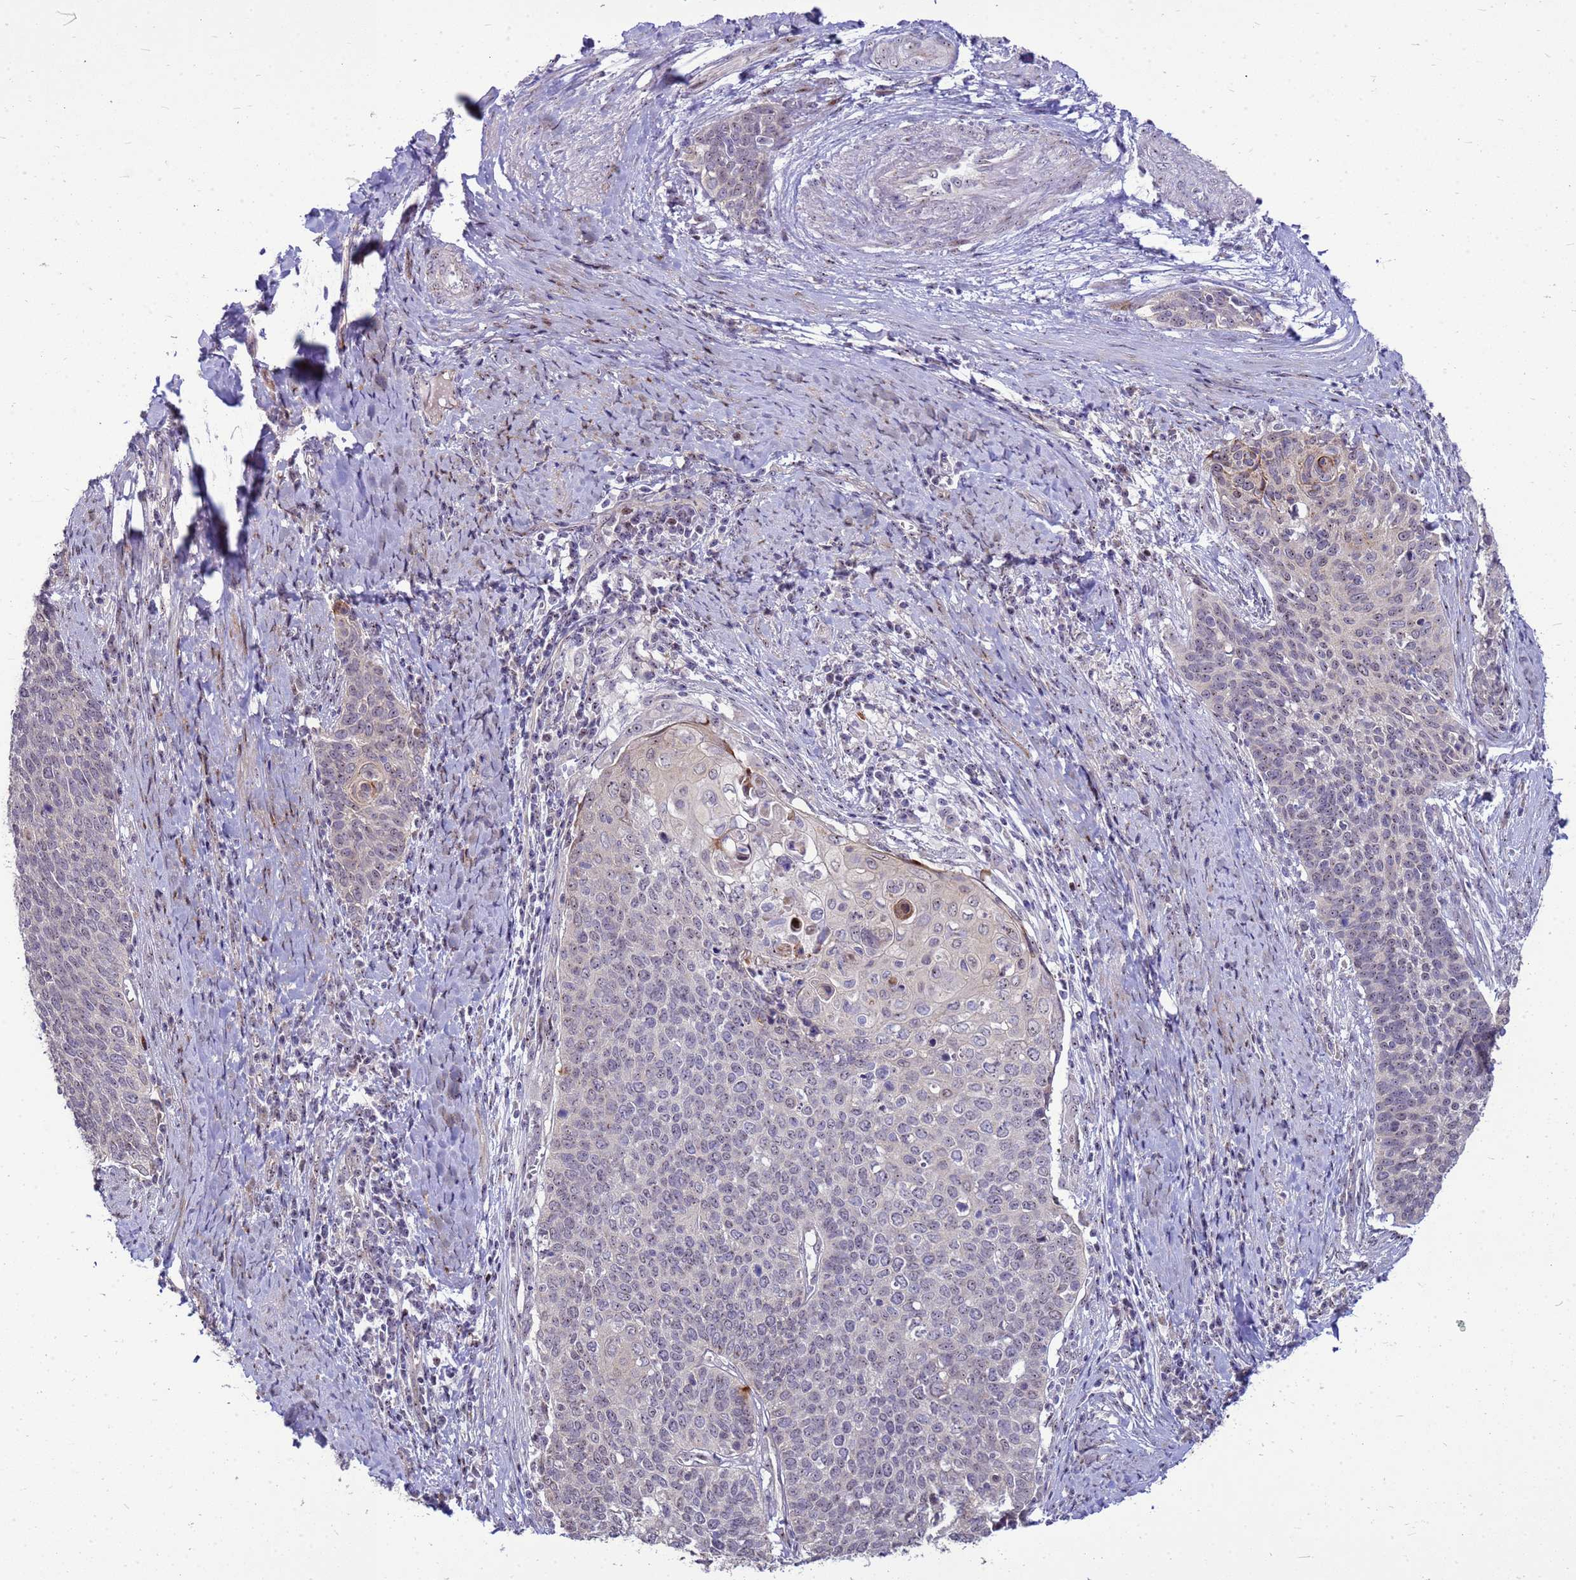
{"staining": {"intensity": "negative", "quantity": "none", "location": "none"}, "tissue": "cervical cancer", "cell_type": "Tumor cells", "image_type": "cancer", "snomed": [{"axis": "morphology", "description": "Squamous cell carcinoma, NOS"}, {"axis": "topography", "description": "Cervix"}], "caption": "This histopathology image is of cervical squamous cell carcinoma stained with immunohistochemistry (IHC) to label a protein in brown with the nuclei are counter-stained blue. There is no staining in tumor cells.", "gene": "RSPO1", "patient": {"sex": "female", "age": 39}}